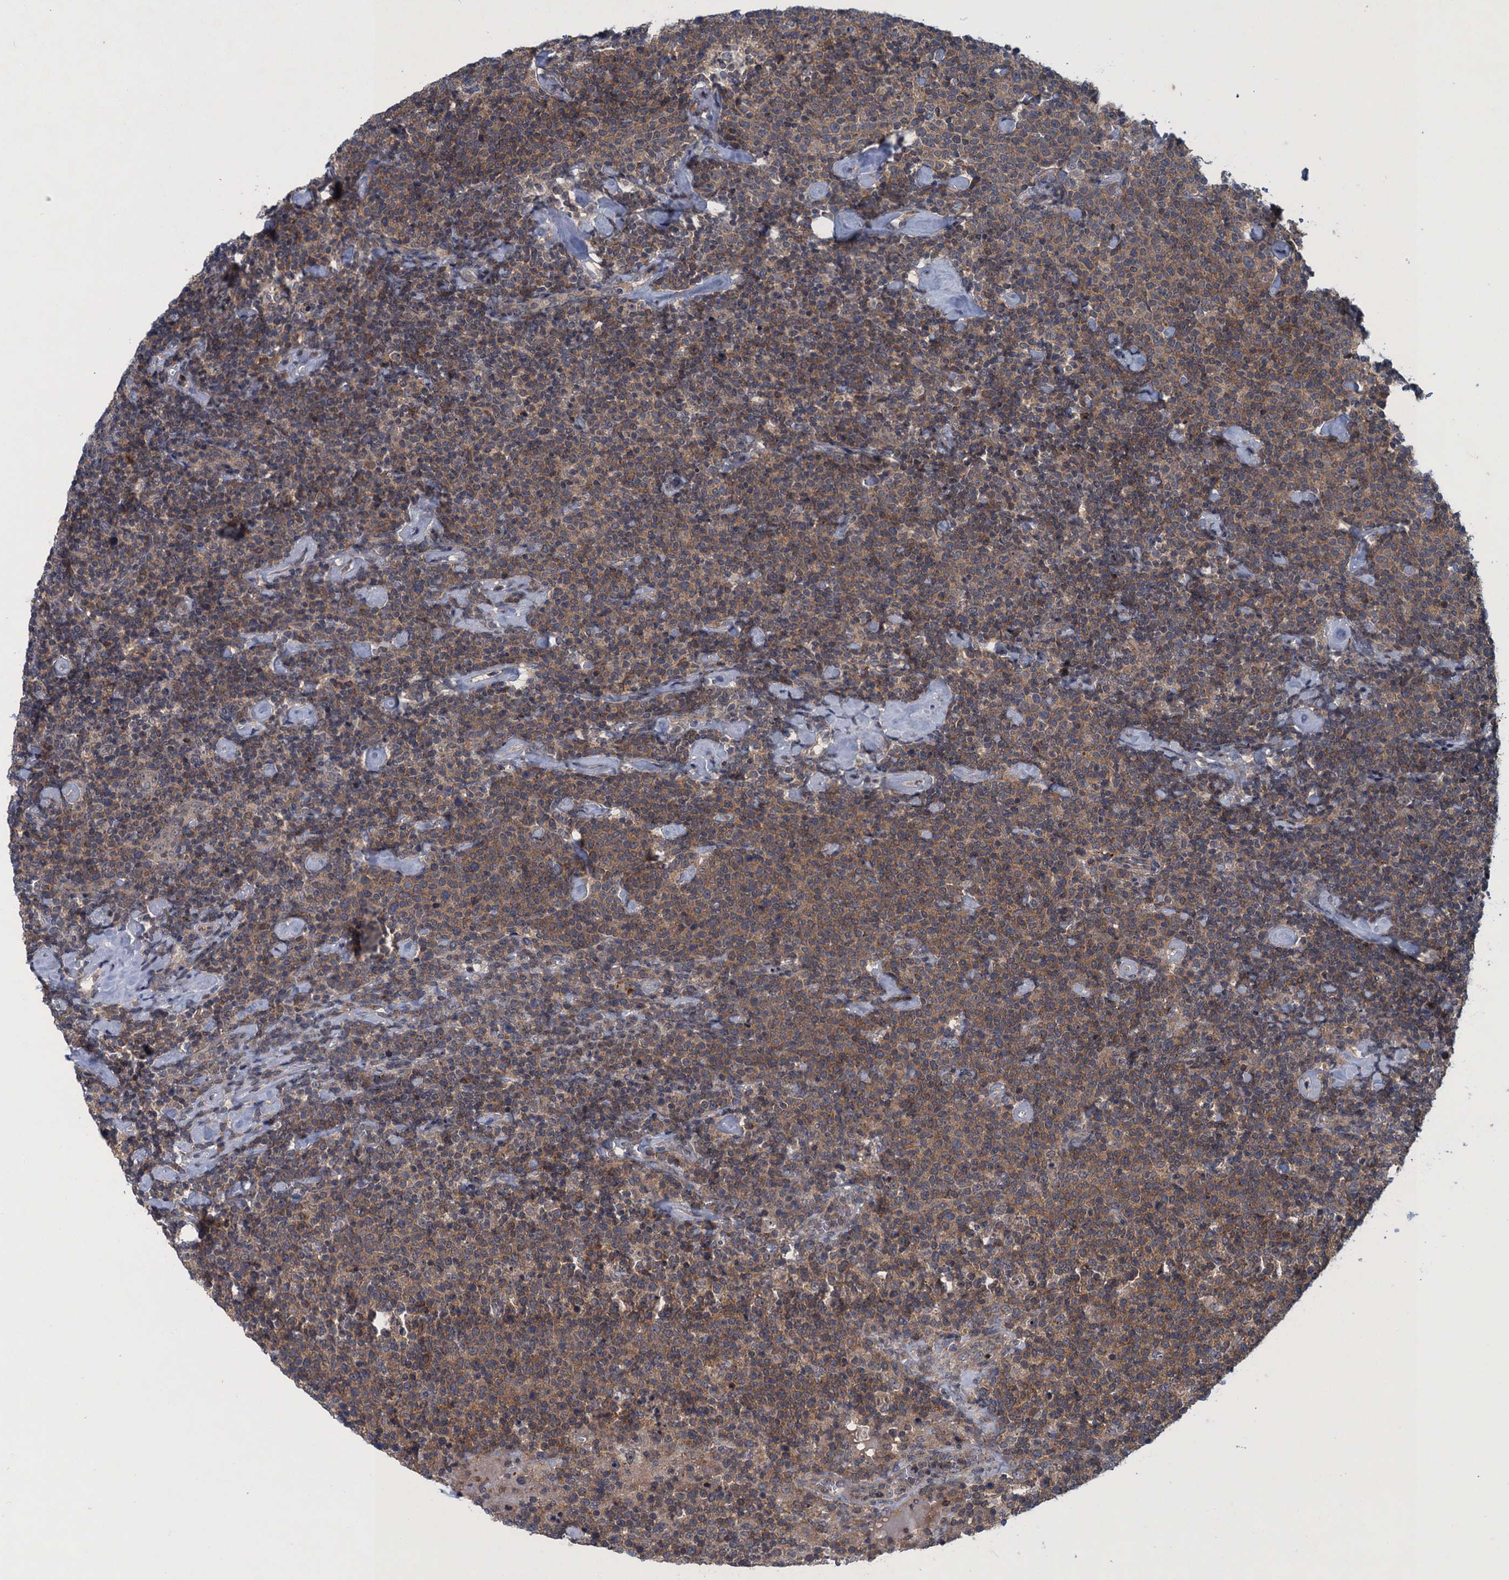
{"staining": {"intensity": "moderate", "quantity": ">75%", "location": "cytoplasmic/membranous"}, "tissue": "lymphoma", "cell_type": "Tumor cells", "image_type": "cancer", "snomed": [{"axis": "morphology", "description": "Malignant lymphoma, non-Hodgkin's type, High grade"}, {"axis": "topography", "description": "Lymph node"}], "caption": "The image exhibits a brown stain indicating the presence of a protein in the cytoplasmic/membranous of tumor cells in high-grade malignant lymphoma, non-Hodgkin's type. (DAB IHC with brightfield microscopy, high magnification).", "gene": "RNF165", "patient": {"sex": "male", "age": 61}}